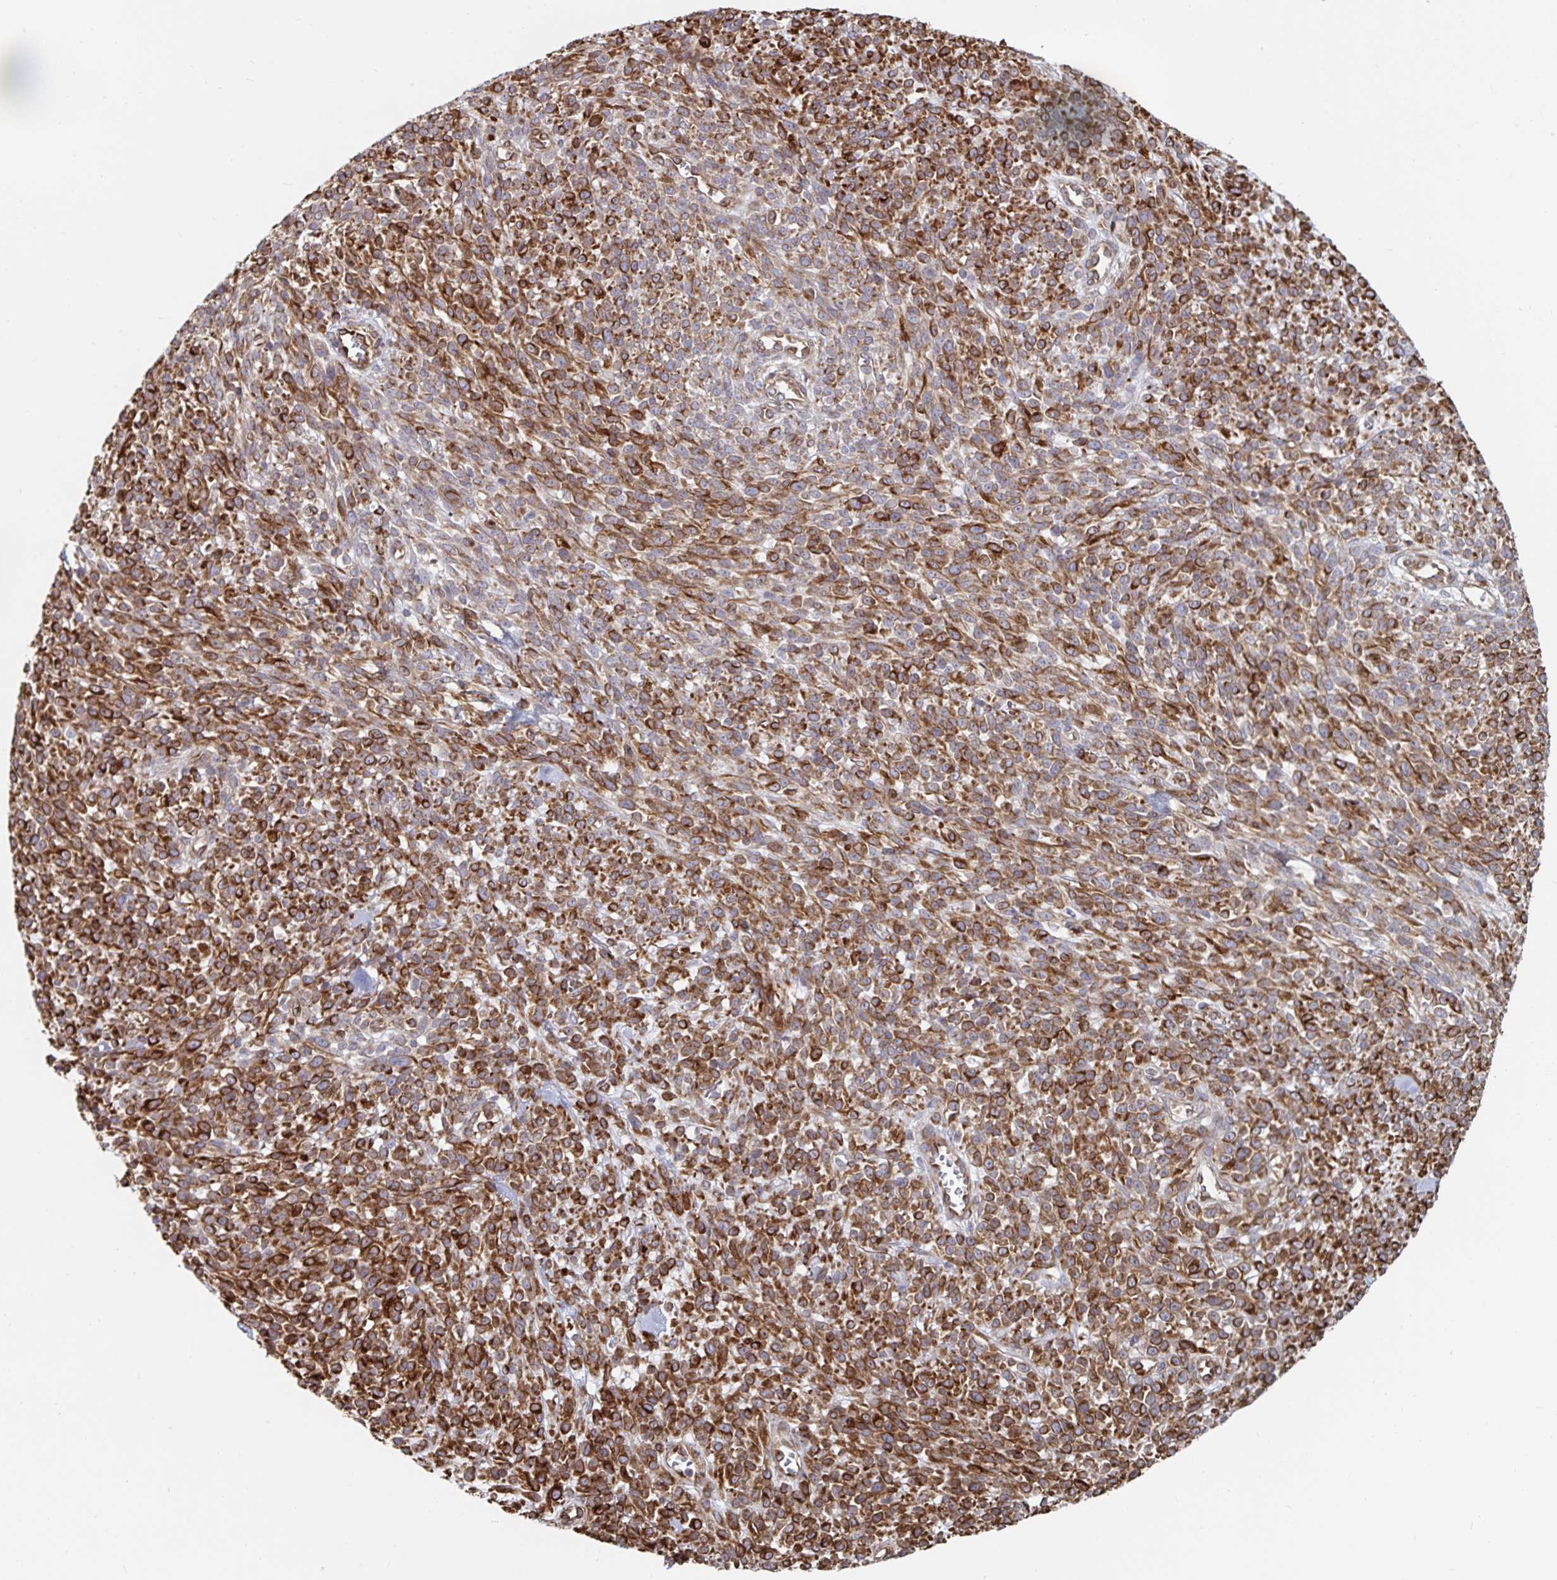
{"staining": {"intensity": "strong", "quantity": ">75%", "location": "cytoplasmic/membranous"}, "tissue": "melanoma", "cell_type": "Tumor cells", "image_type": "cancer", "snomed": [{"axis": "morphology", "description": "Malignant melanoma, NOS"}, {"axis": "topography", "description": "Skin"}, {"axis": "topography", "description": "Skin of trunk"}], "caption": "Melanoma tissue displays strong cytoplasmic/membranous positivity in approximately >75% of tumor cells, visualized by immunohistochemistry.", "gene": "BCAP29", "patient": {"sex": "male", "age": 74}}